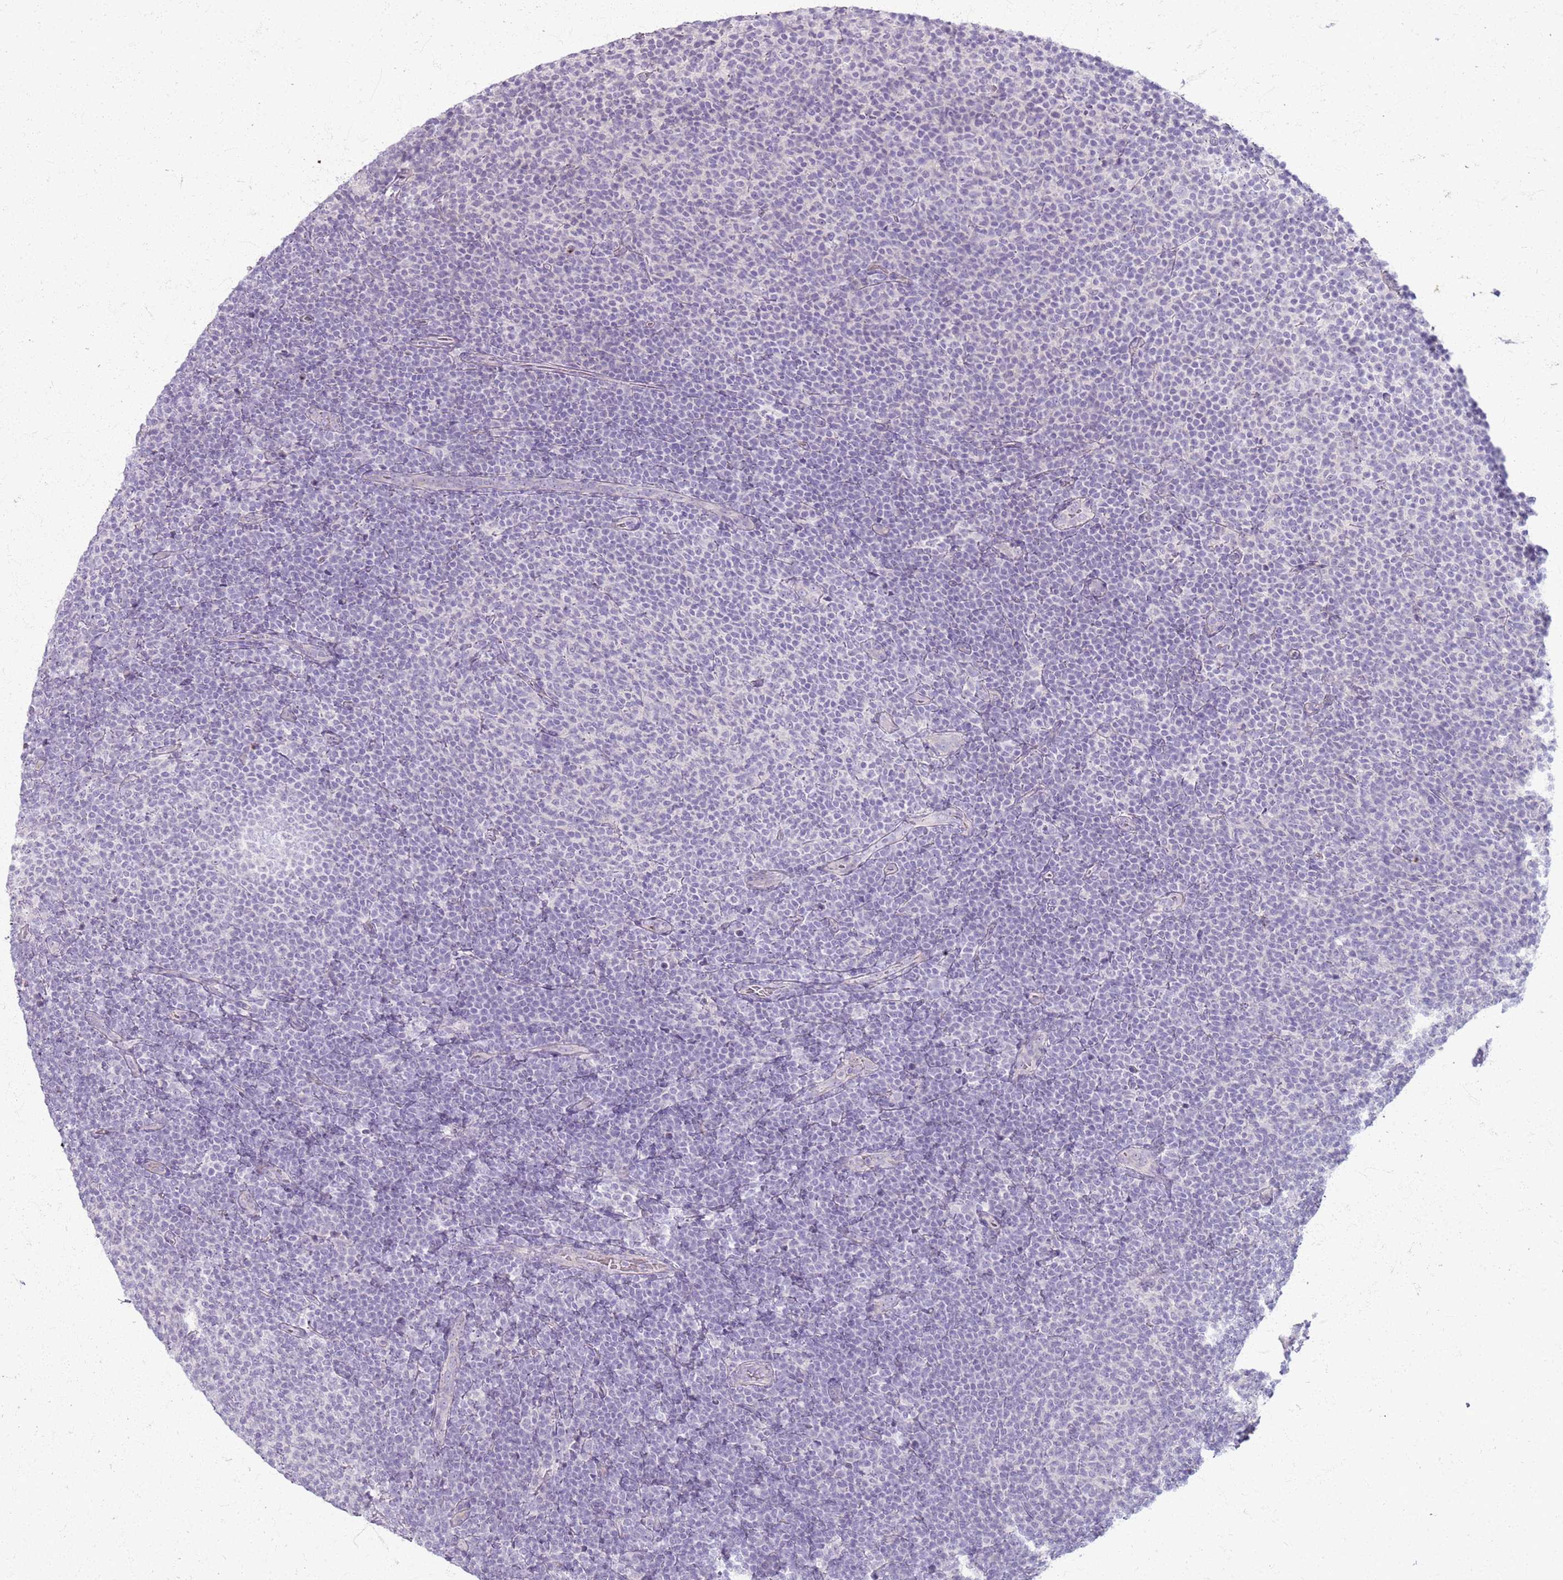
{"staining": {"intensity": "negative", "quantity": "none", "location": "none"}, "tissue": "lymphoma", "cell_type": "Tumor cells", "image_type": "cancer", "snomed": [{"axis": "morphology", "description": "Malignant lymphoma, non-Hodgkin's type, Low grade"}, {"axis": "topography", "description": "Lymph node"}], "caption": "DAB immunohistochemical staining of human low-grade malignant lymphoma, non-Hodgkin's type shows no significant expression in tumor cells.", "gene": "CSRP3", "patient": {"sex": "male", "age": 66}}